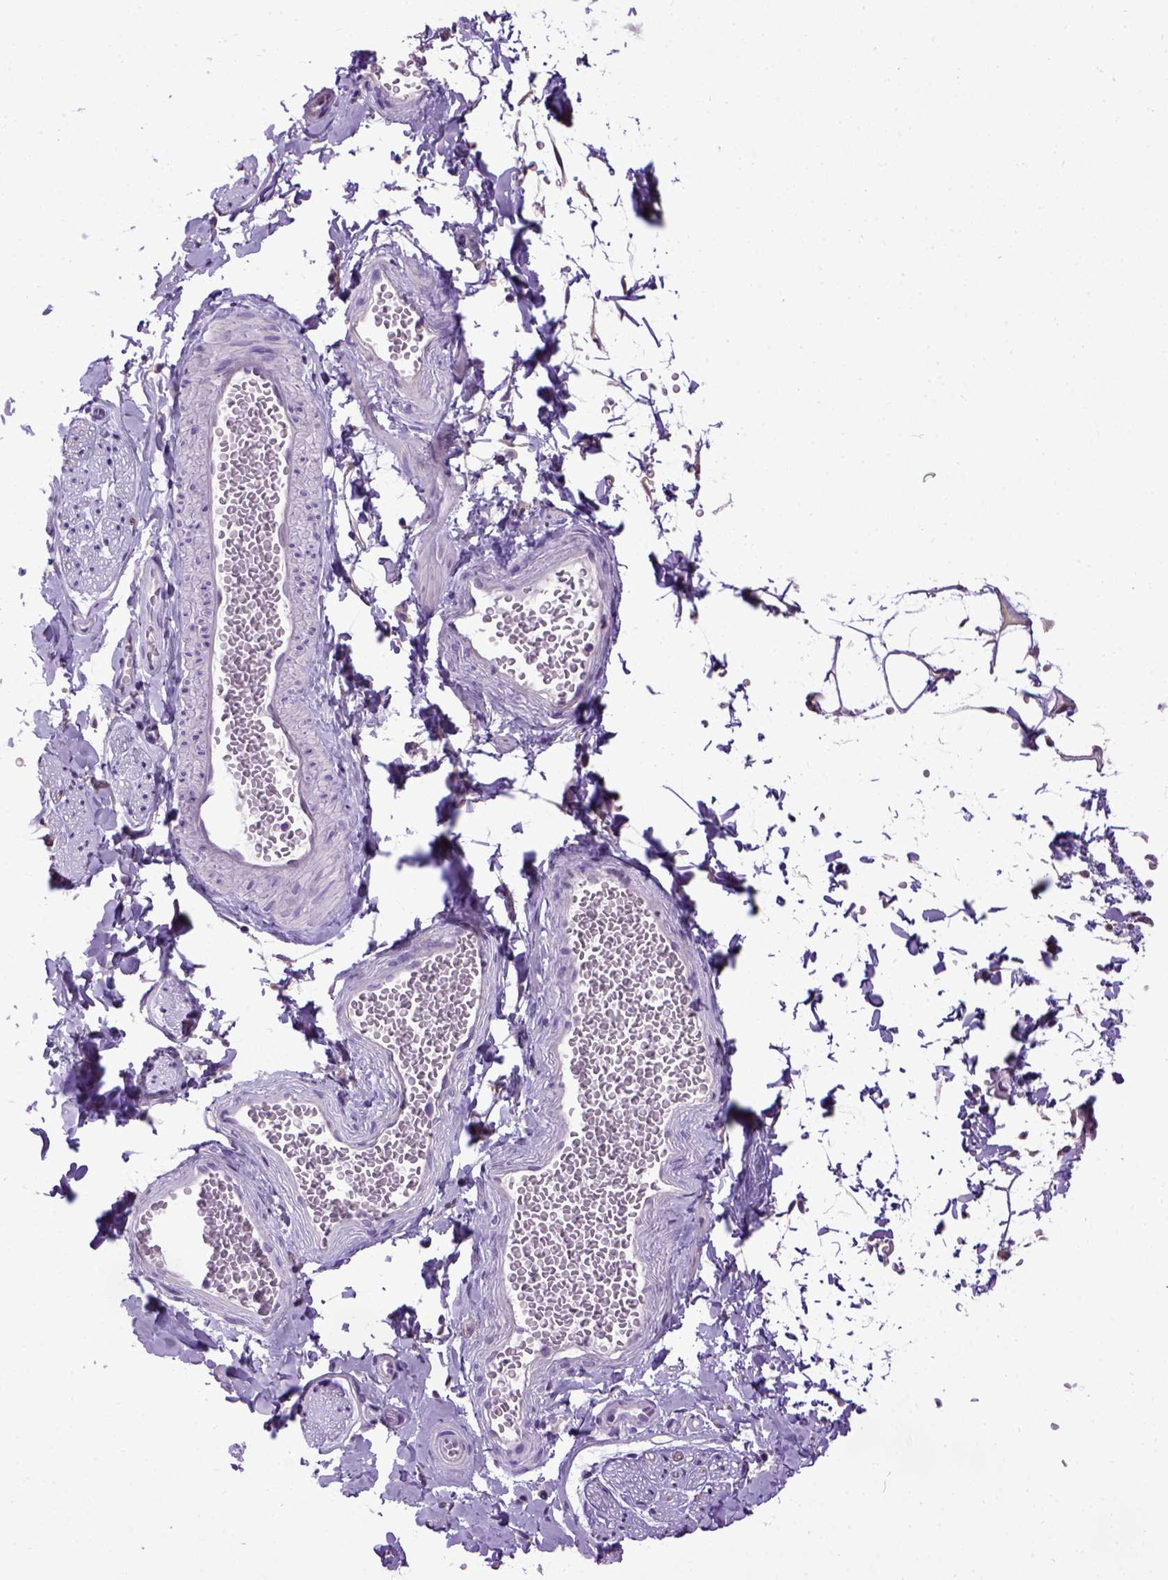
{"staining": {"intensity": "negative", "quantity": "none", "location": "none"}, "tissue": "adipose tissue", "cell_type": "Adipocytes", "image_type": "normal", "snomed": [{"axis": "morphology", "description": "Normal tissue, NOS"}, {"axis": "topography", "description": "Smooth muscle"}, {"axis": "topography", "description": "Peripheral nerve tissue"}], "caption": "IHC of benign human adipose tissue displays no staining in adipocytes. (IHC, brightfield microscopy, high magnification).", "gene": "CDH1", "patient": {"sex": "male", "age": 22}}